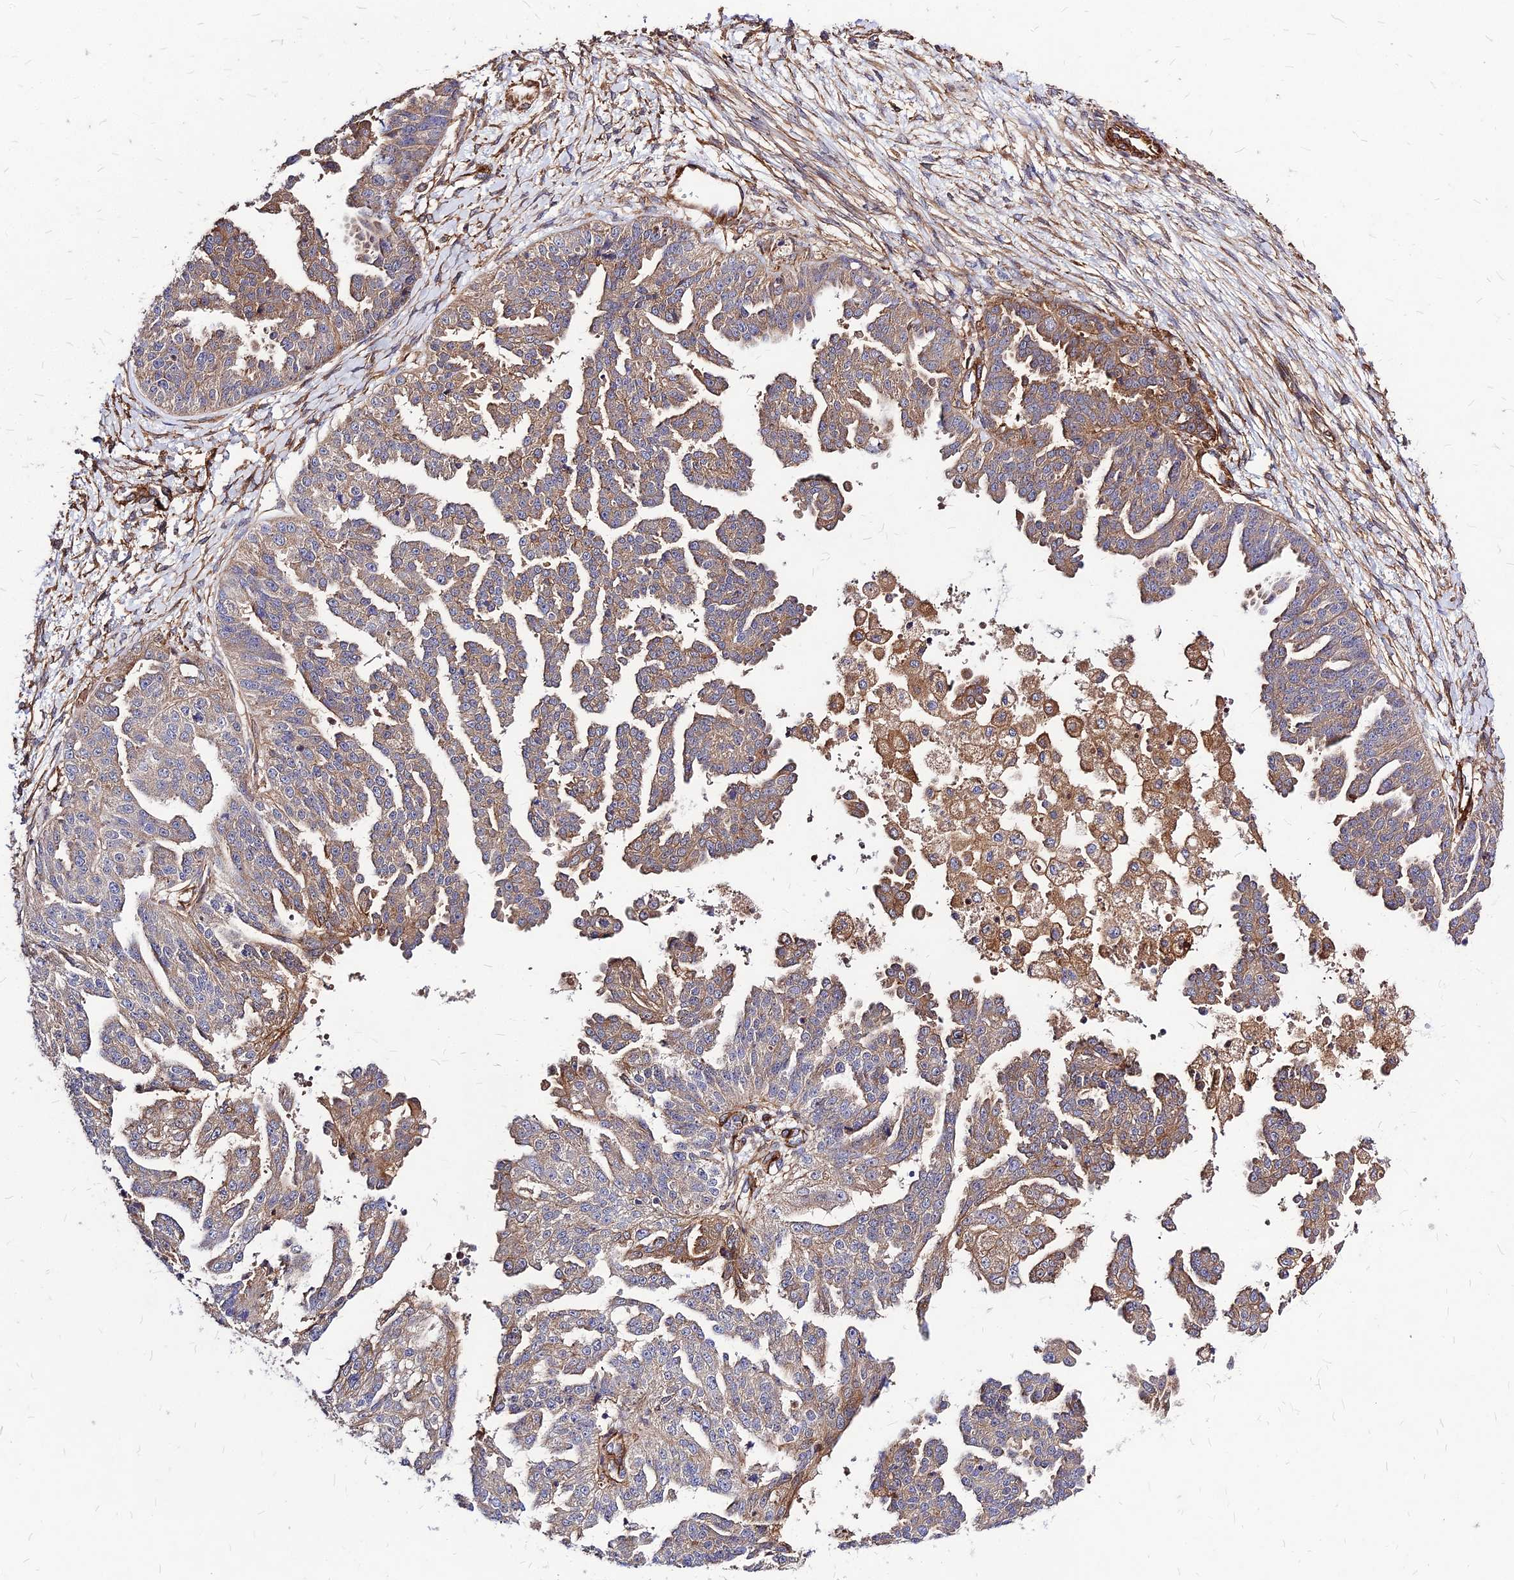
{"staining": {"intensity": "moderate", "quantity": ">75%", "location": "cytoplasmic/membranous"}, "tissue": "ovarian cancer", "cell_type": "Tumor cells", "image_type": "cancer", "snomed": [{"axis": "morphology", "description": "Cystadenocarcinoma, serous, NOS"}, {"axis": "topography", "description": "Ovary"}], "caption": "An immunohistochemistry histopathology image of tumor tissue is shown. Protein staining in brown highlights moderate cytoplasmic/membranous positivity in serous cystadenocarcinoma (ovarian) within tumor cells. The protein of interest is shown in brown color, while the nuclei are stained blue.", "gene": "EFCC1", "patient": {"sex": "female", "age": 58}}